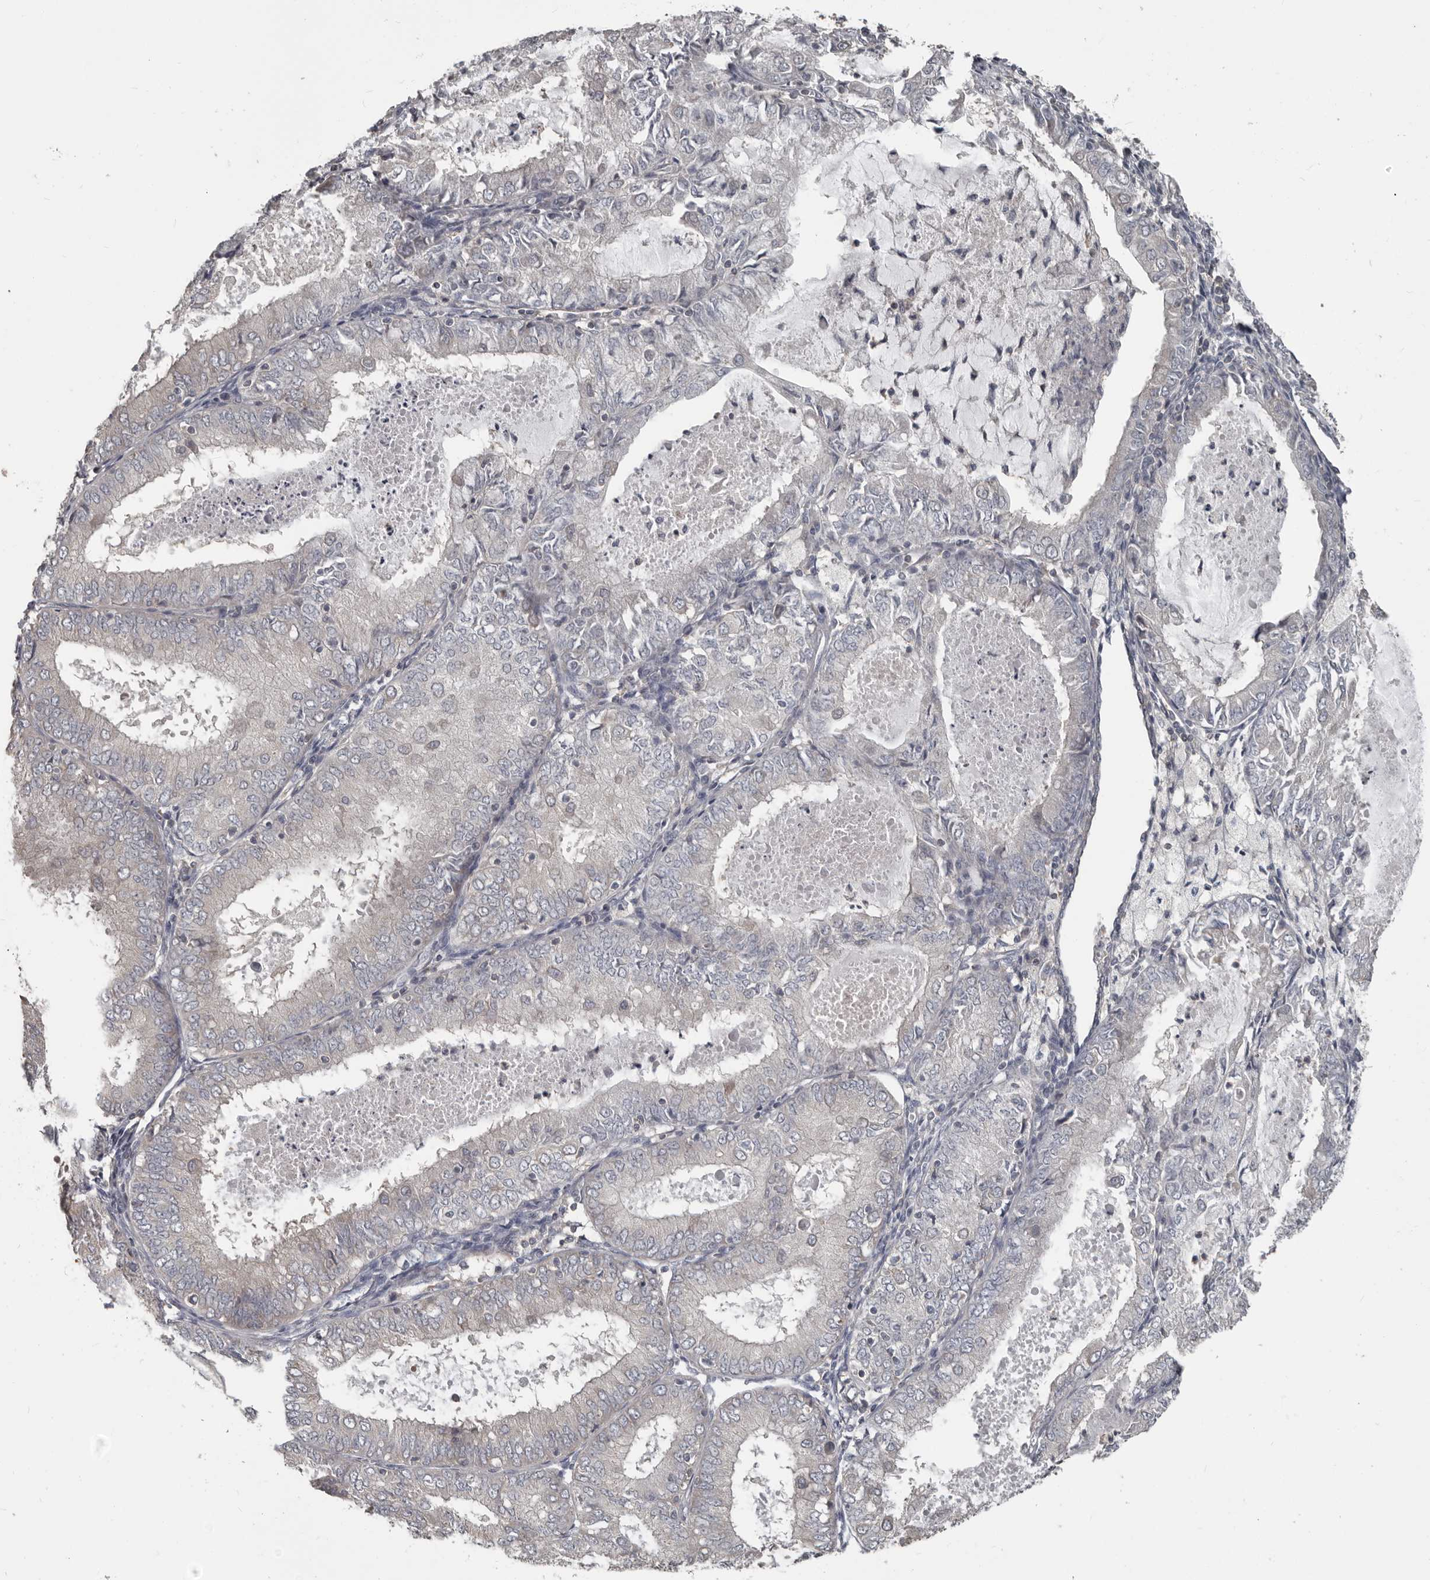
{"staining": {"intensity": "negative", "quantity": "none", "location": "none"}, "tissue": "endometrial cancer", "cell_type": "Tumor cells", "image_type": "cancer", "snomed": [{"axis": "morphology", "description": "Adenocarcinoma, NOS"}, {"axis": "topography", "description": "Endometrium"}], "caption": "This is an IHC micrograph of endometrial adenocarcinoma. There is no staining in tumor cells.", "gene": "CA6", "patient": {"sex": "female", "age": 57}}